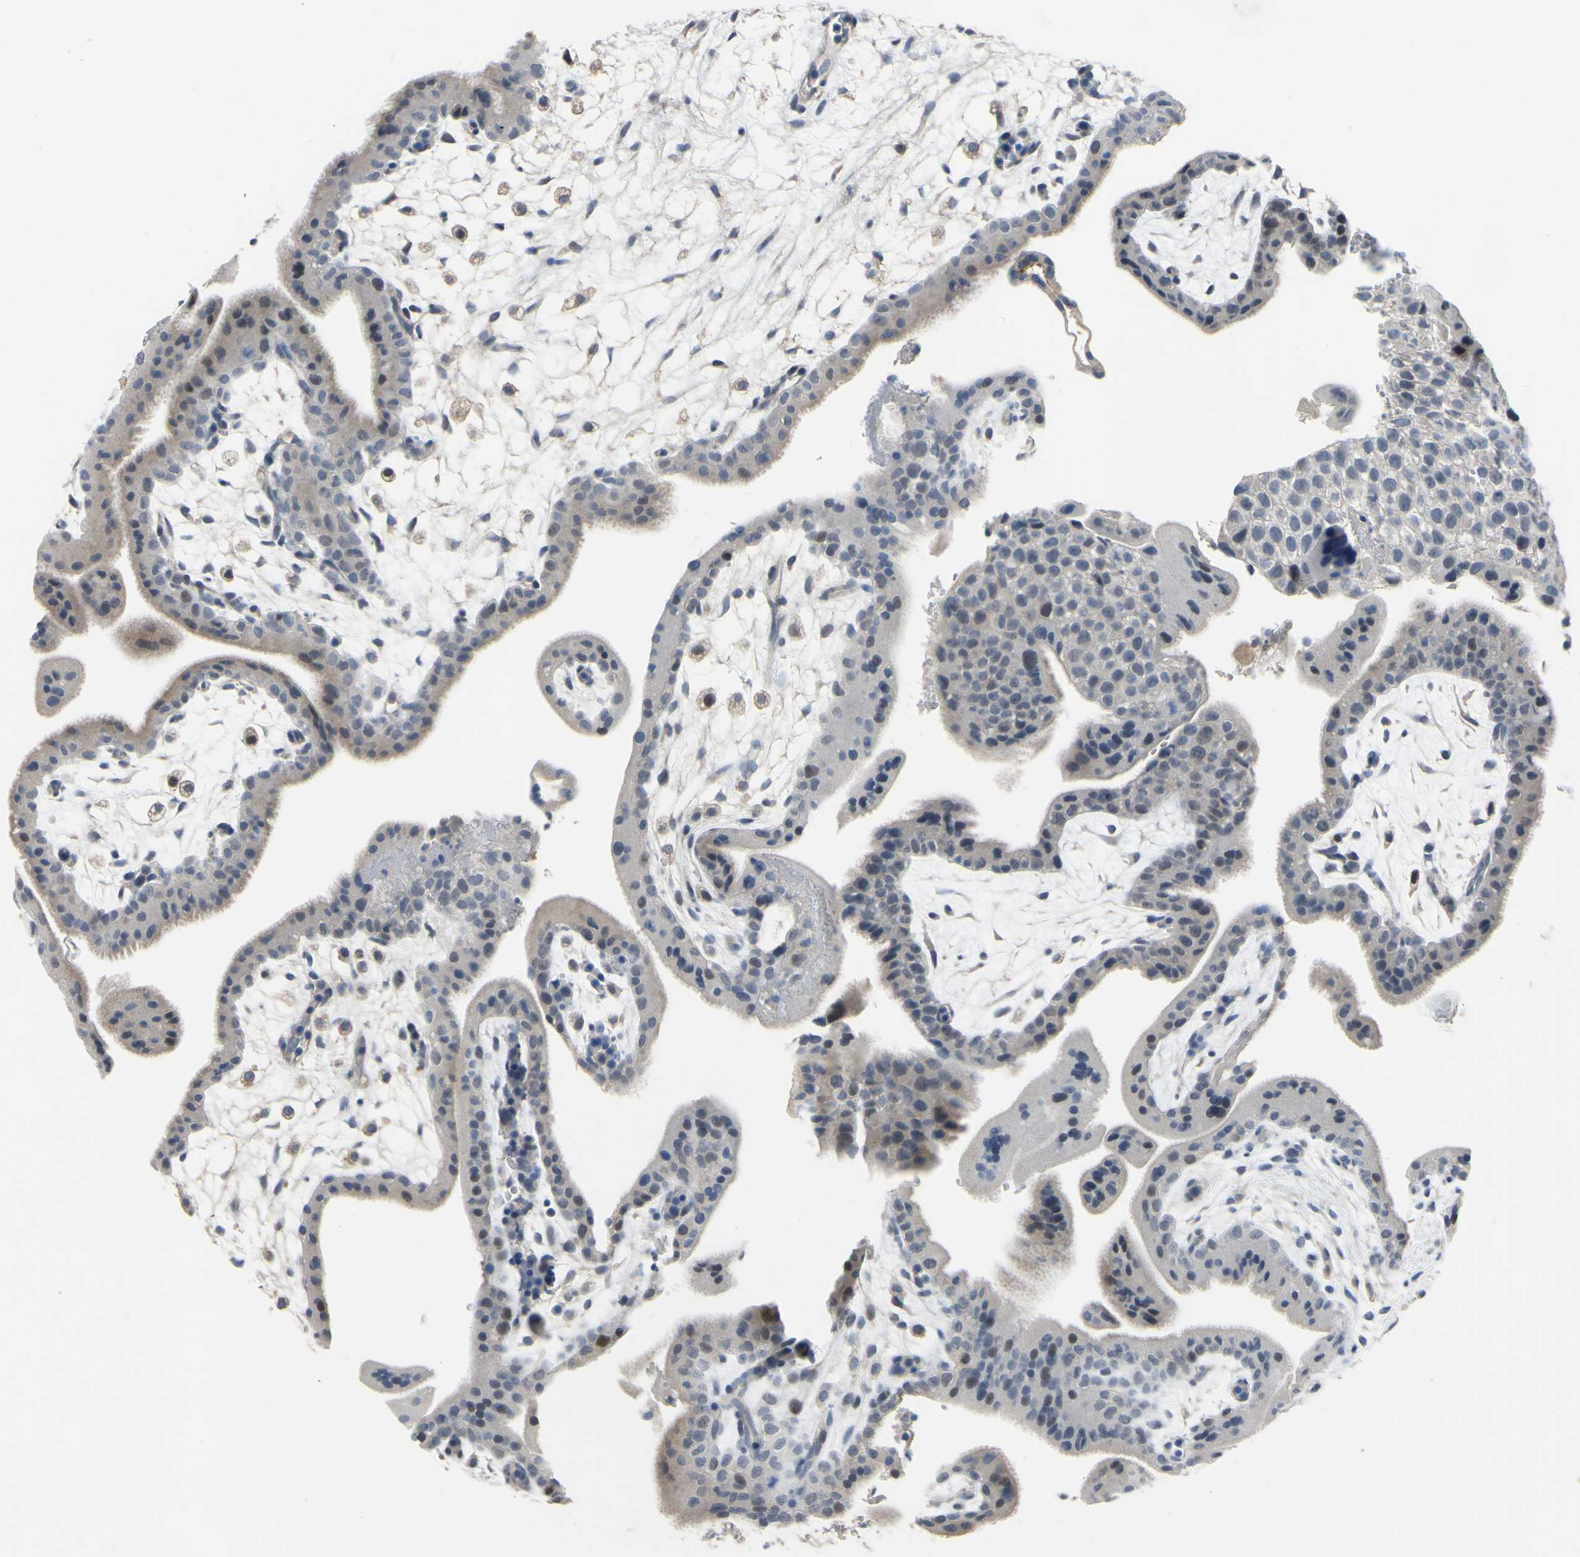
{"staining": {"intensity": "negative", "quantity": "none", "location": "none"}, "tissue": "placenta", "cell_type": "Decidual cells", "image_type": "normal", "snomed": [{"axis": "morphology", "description": "Normal tissue, NOS"}, {"axis": "topography", "description": "Placenta"}], "caption": "This is an IHC micrograph of unremarkable human placenta. There is no positivity in decidual cells.", "gene": "LHX9", "patient": {"sex": "female", "age": 35}}